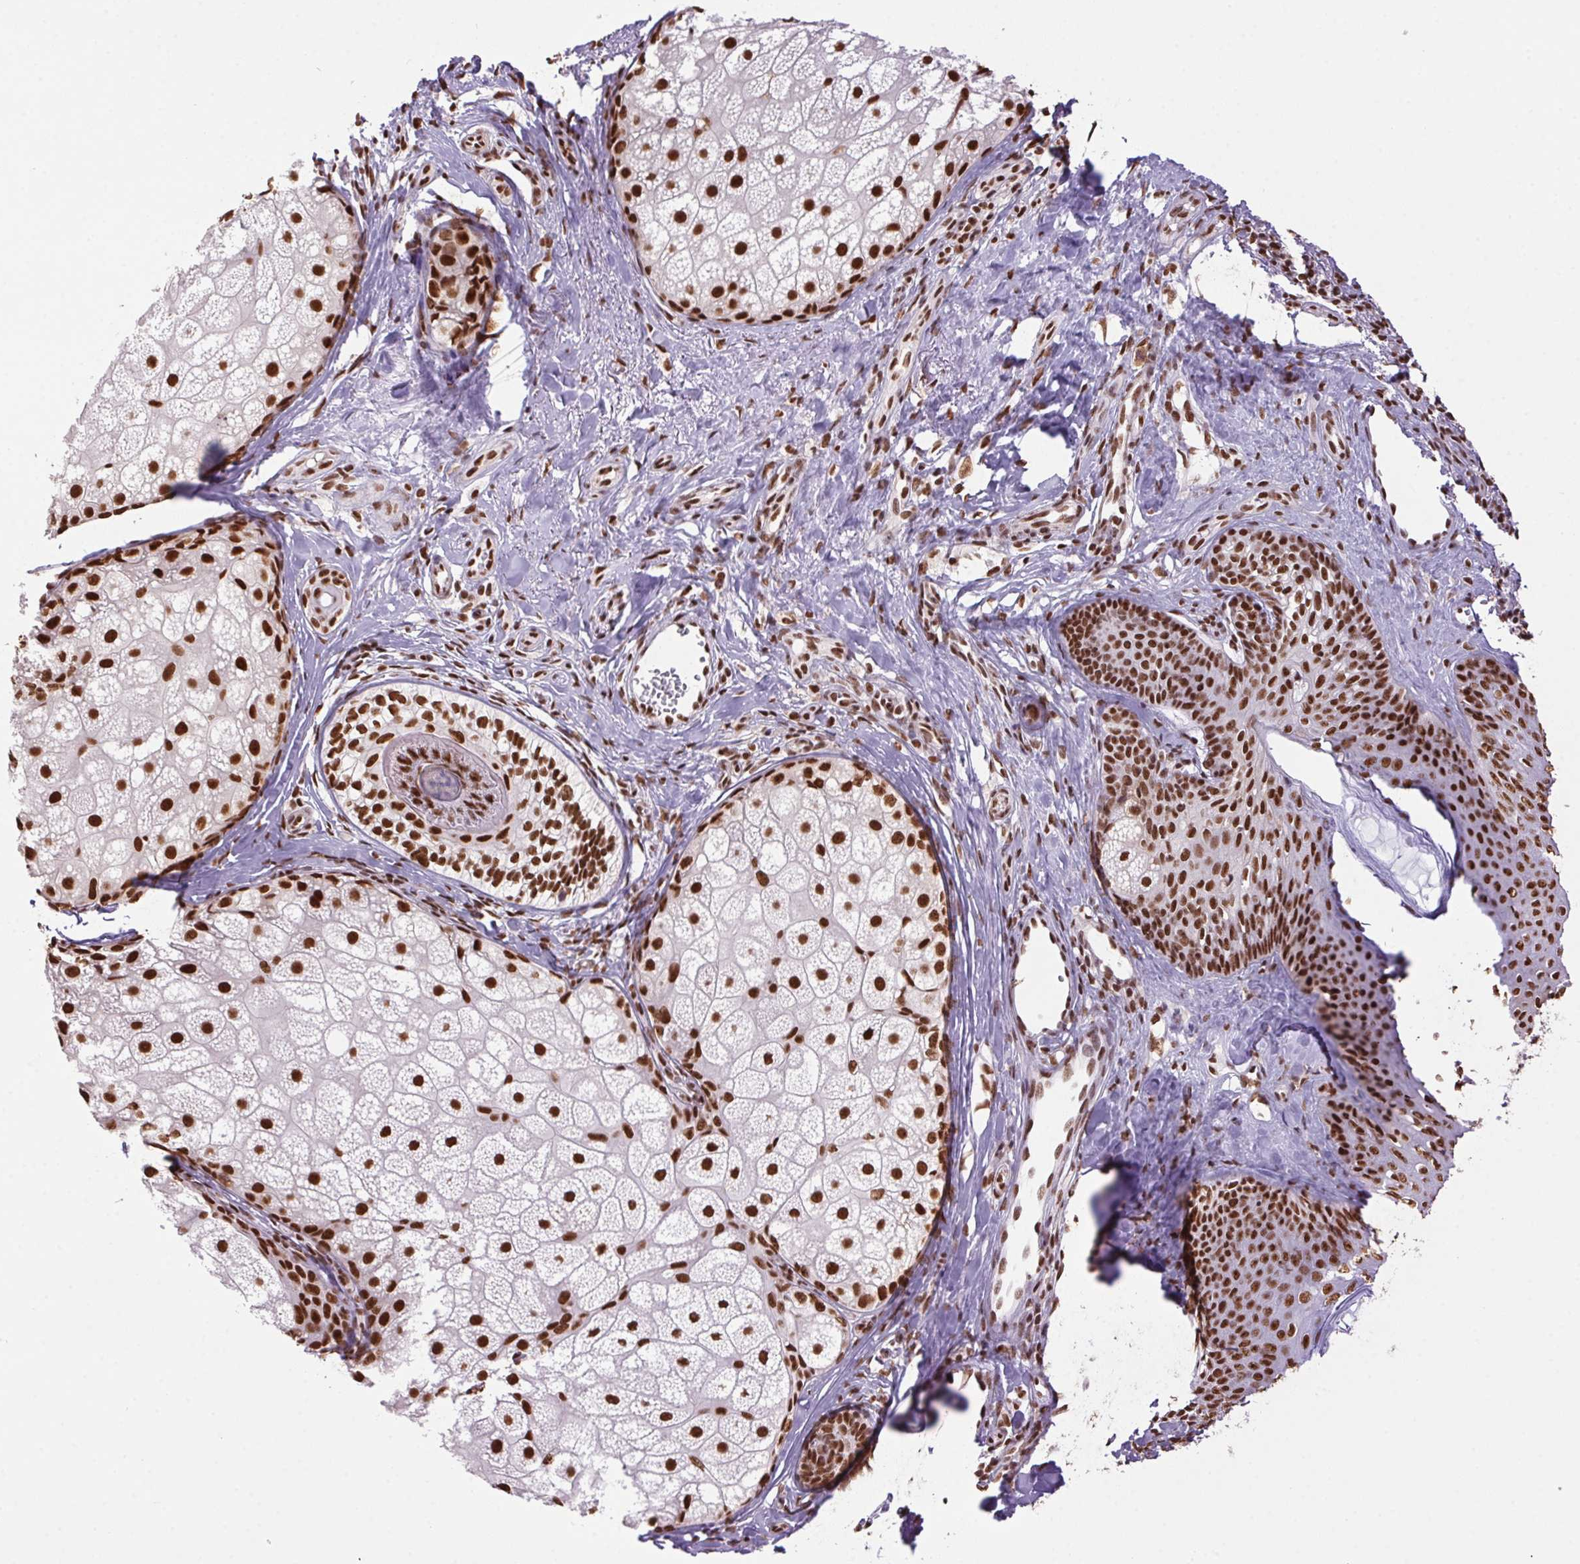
{"staining": {"intensity": "strong", "quantity": ">75%", "location": "nuclear"}, "tissue": "skin cancer", "cell_type": "Tumor cells", "image_type": "cancer", "snomed": [{"axis": "morphology", "description": "Basal cell carcinoma"}, {"axis": "topography", "description": "Skin"}], "caption": "DAB (3,3'-diaminobenzidine) immunohistochemical staining of human basal cell carcinoma (skin) displays strong nuclear protein staining in approximately >75% of tumor cells.", "gene": "ZNF207", "patient": {"sex": "male", "age": 57}}